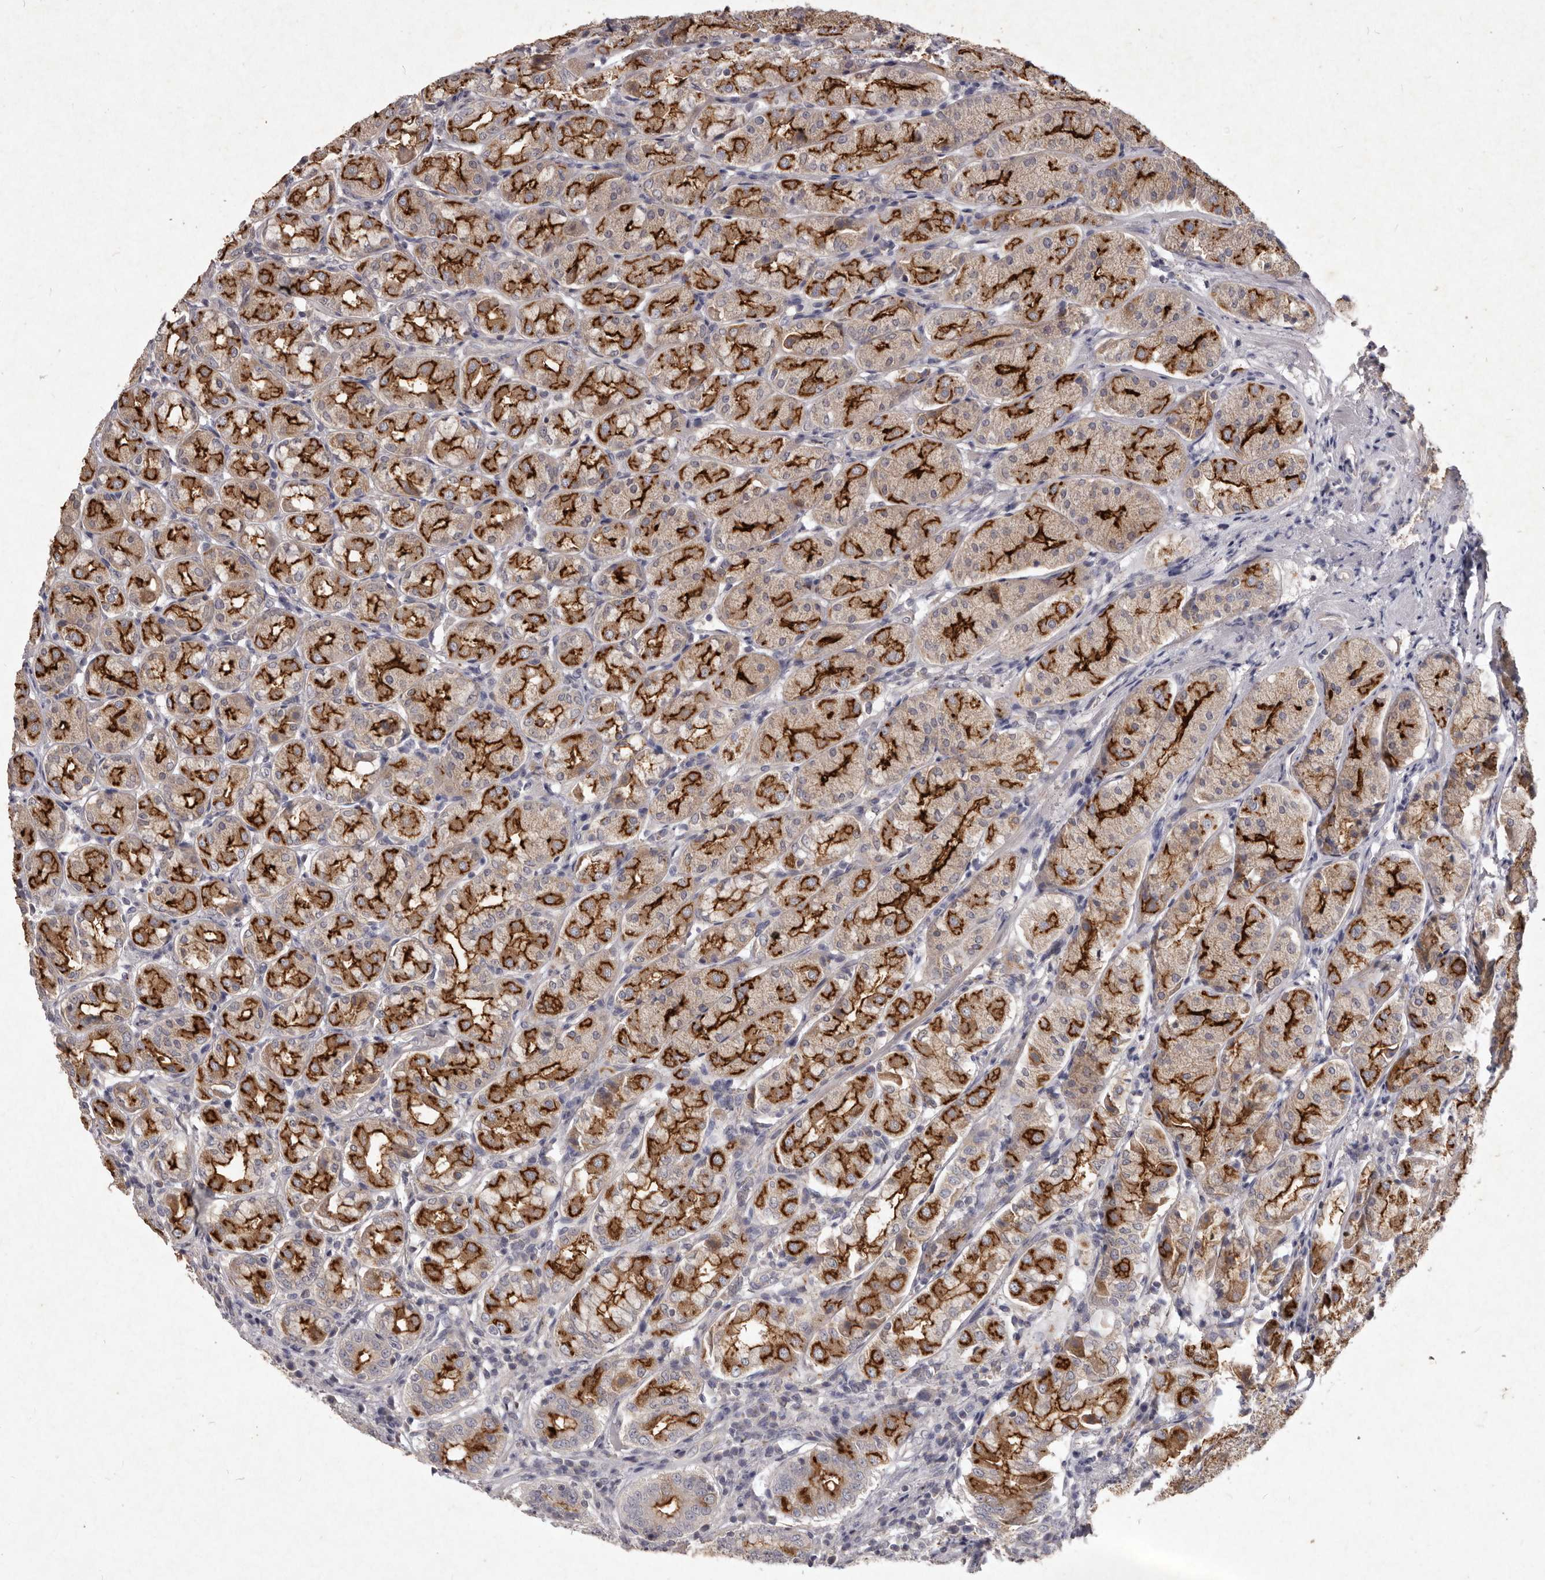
{"staining": {"intensity": "strong", "quantity": ">75%", "location": "cytoplasmic/membranous"}, "tissue": "stomach", "cell_type": "Glandular cells", "image_type": "normal", "snomed": [{"axis": "morphology", "description": "Normal tissue, NOS"}, {"axis": "topography", "description": "Stomach"}, {"axis": "topography", "description": "Stomach, lower"}], "caption": "Stomach stained with immunohistochemistry (IHC) exhibits strong cytoplasmic/membranous positivity in about >75% of glandular cells.", "gene": "GPRC5C", "patient": {"sex": "female", "age": 56}}